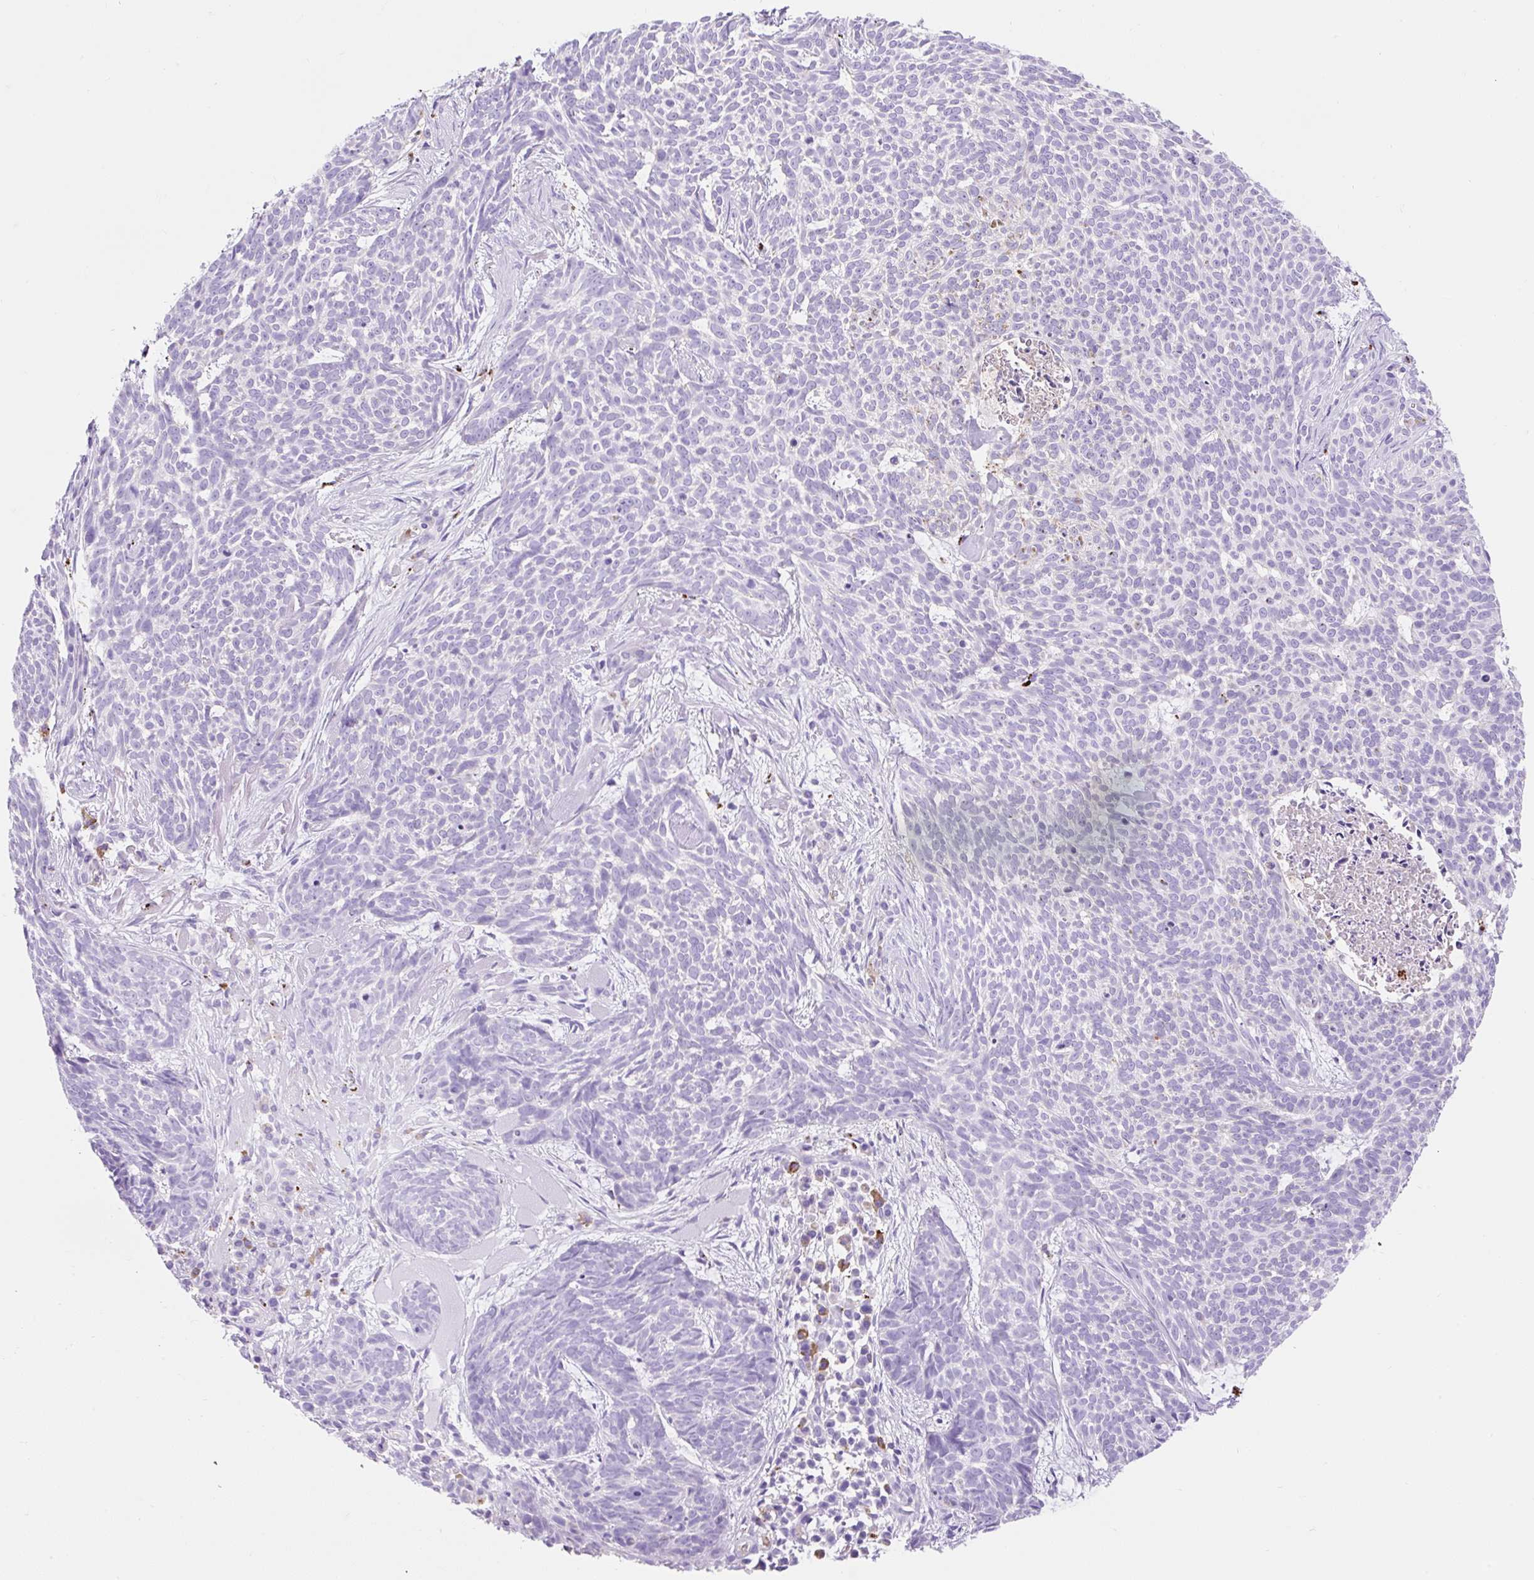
{"staining": {"intensity": "negative", "quantity": "none", "location": "none"}, "tissue": "skin cancer", "cell_type": "Tumor cells", "image_type": "cancer", "snomed": [{"axis": "morphology", "description": "Basal cell carcinoma"}, {"axis": "topography", "description": "Skin"}], "caption": "Tumor cells show no significant protein staining in skin cancer.", "gene": "HEXB", "patient": {"sex": "female", "age": 93}}